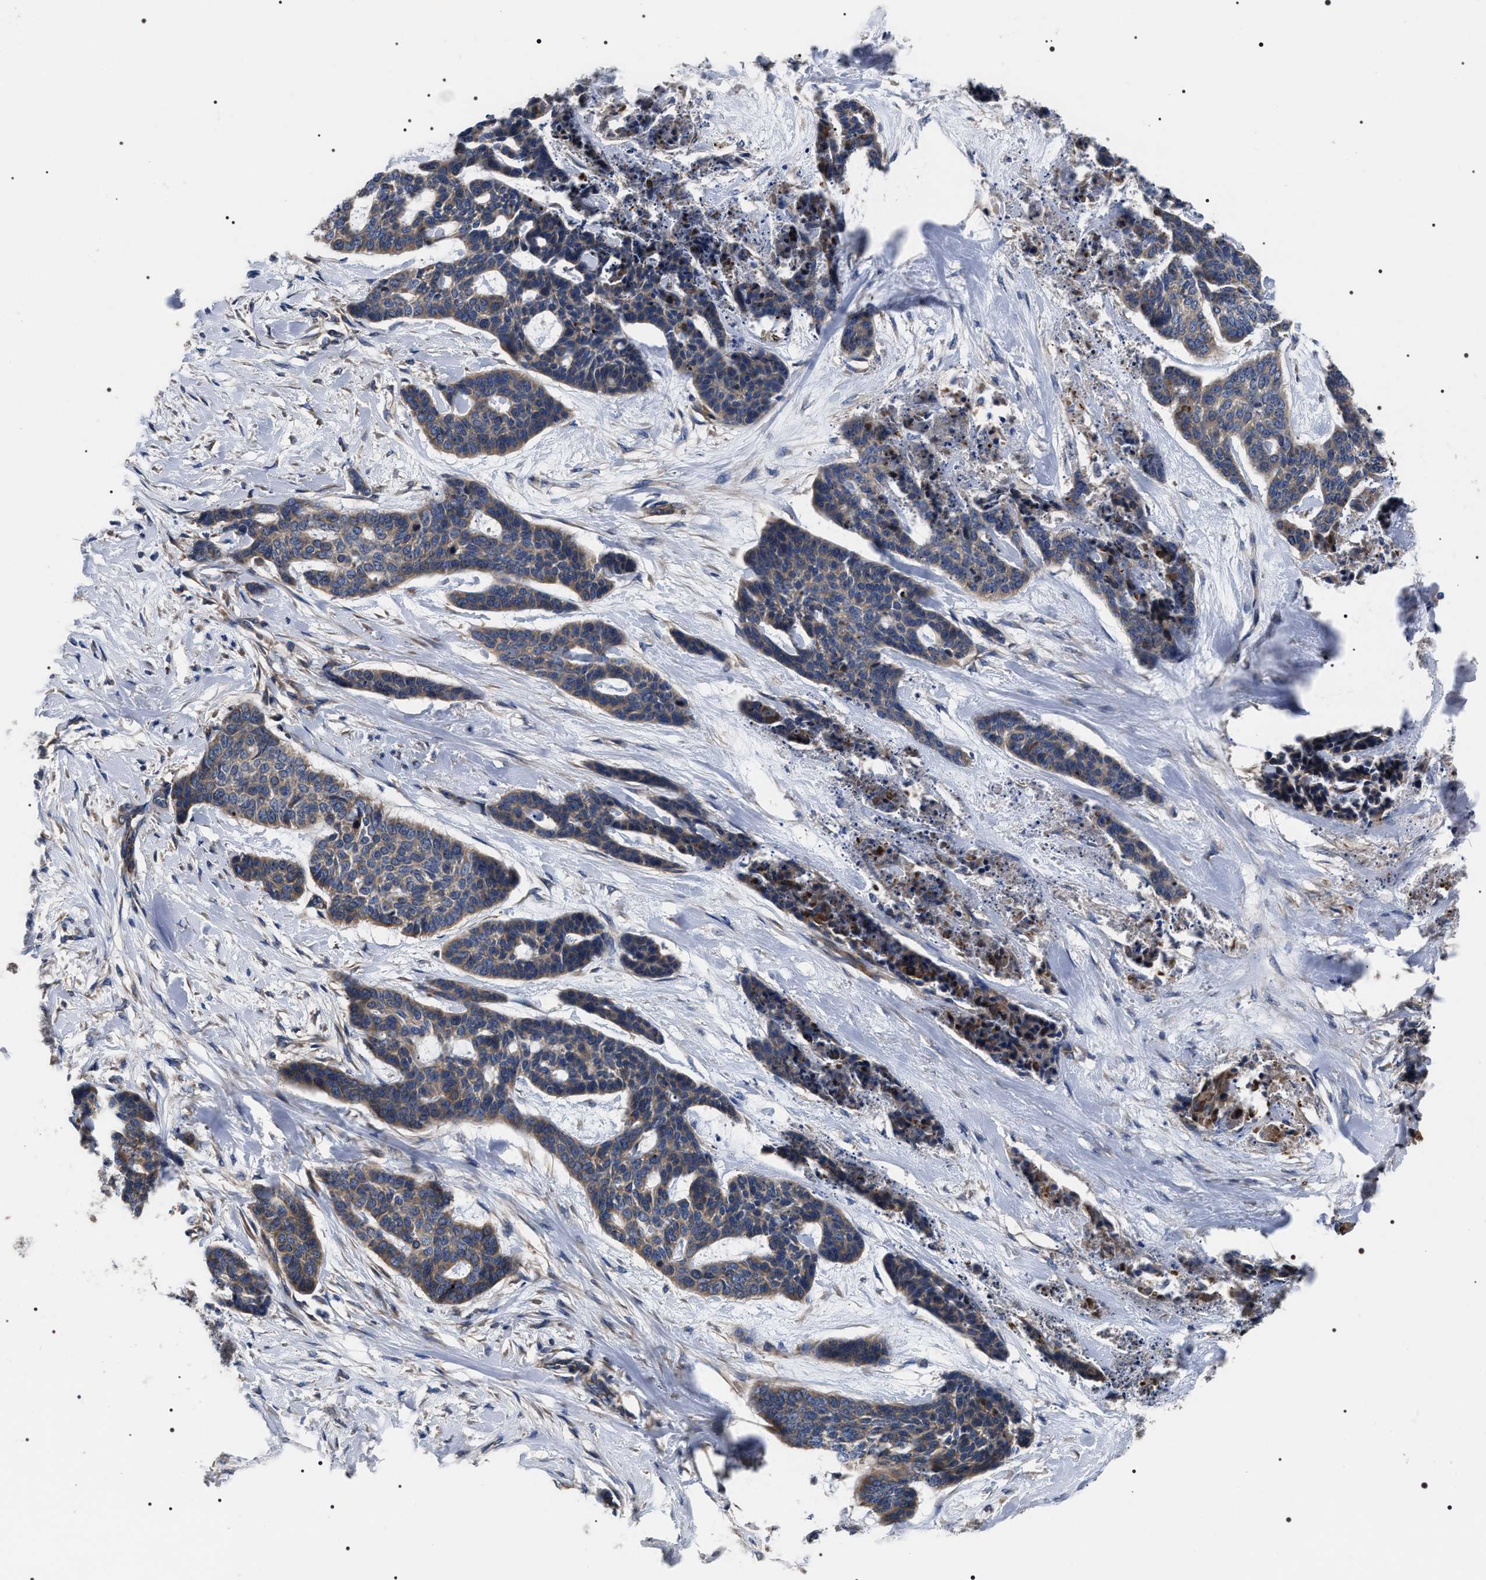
{"staining": {"intensity": "weak", "quantity": "25%-75%", "location": "cytoplasmic/membranous"}, "tissue": "skin cancer", "cell_type": "Tumor cells", "image_type": "cancer", "snomed": [{"axis": "morphology", "description": "Basal cell carcinoma"}, {"axis": "topography", "description": "Skin"}], "caption": "Skin cancer (basal cell carcinoma) tissue displays weak cytoplasmic/membranous expression in about 25%-75% of tumor cells", "gene": "MIS18A", "patient": {"sex": "female", "age": 64}}